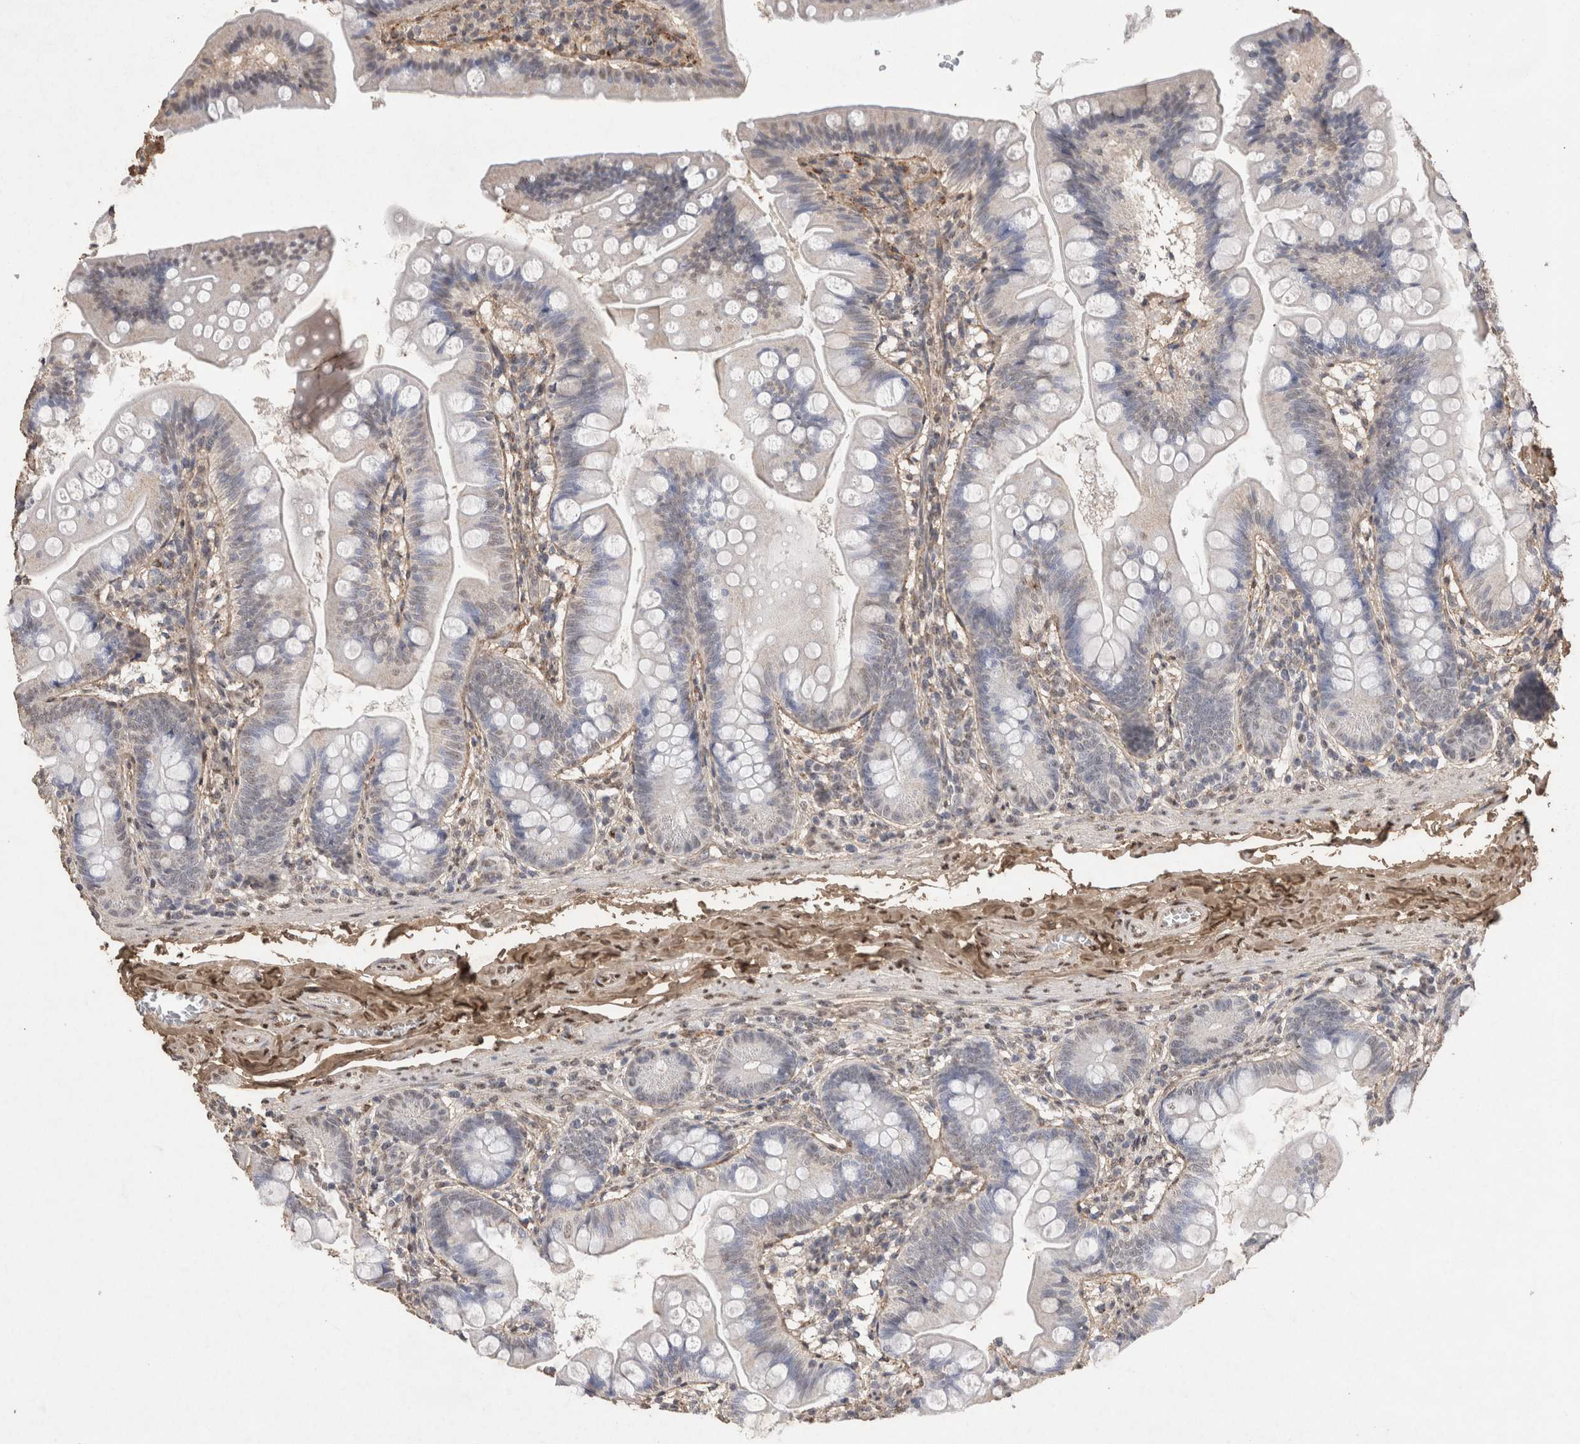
{"staining": {"intensity": "negative", "quantity": "none", "location": "none"}, "tissue": "small intestine", "cell_type": "Glandular cells", "image_type": "normal", "snomed": [{"axis": "morphology", "description": "Normal tissue, NOS"}, {"axis": "topography", "description": "Small intestine"}], "caption": "This is an immunohistochemistry (IHC) photomicrograph of benign small intestine. There is no expression in glandular cells.", "gene": "C1QTNF5", "patient": {"sex": "male", "age": 7}}